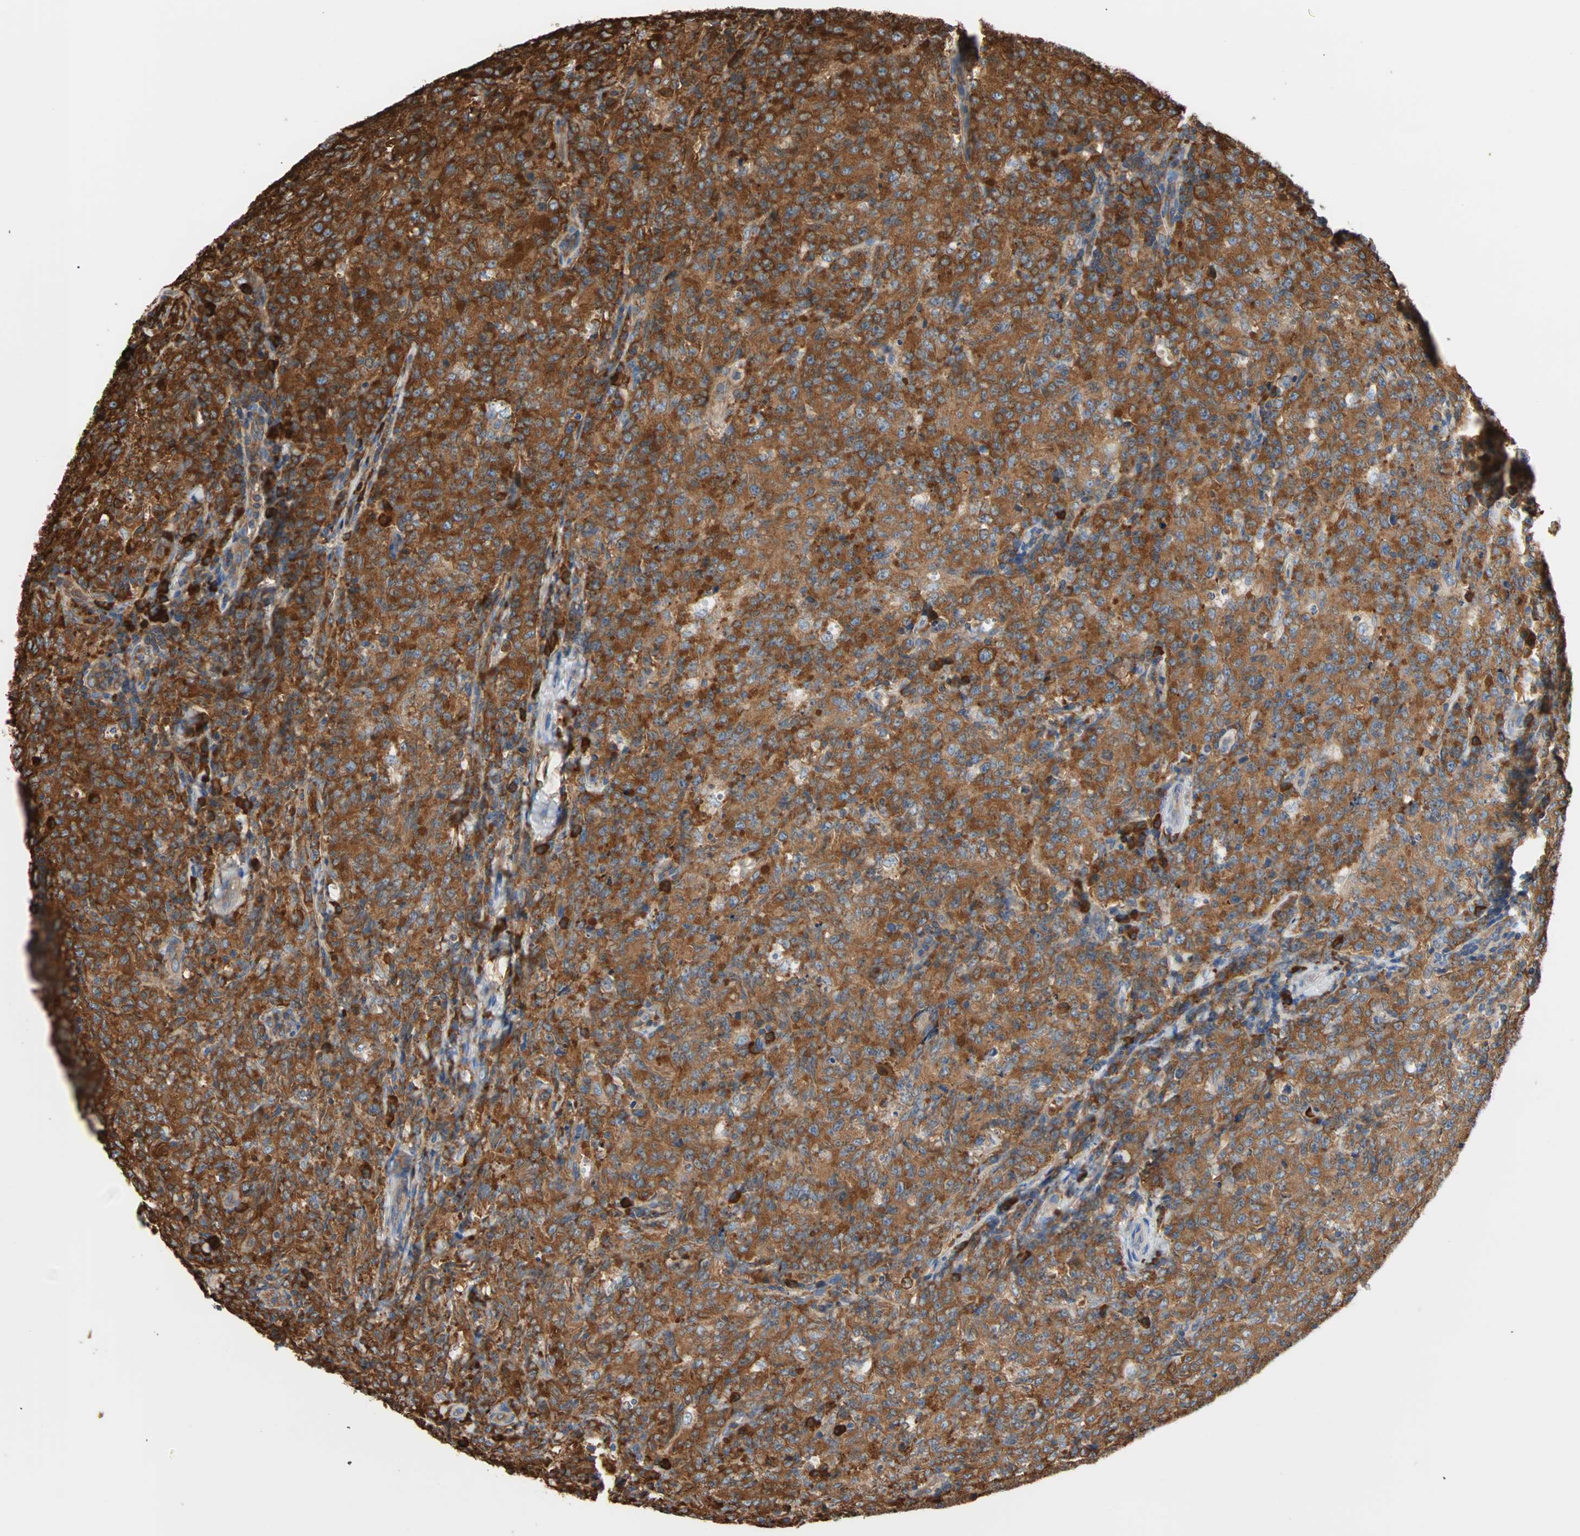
{"staining": {"intensity": "strong", "quantity": ">75%", "location": "cytoplasmic/membranous"}, "tissue": "lymphoma", "cell_type": "Tumor cells", "image_type": "cancer", "snomed": [{"axis": "morphology", "description": "Malignant lymphoma, non-Hodgkin's type, High grade"}, {"axis": "topography", "description": "Tonsil"}], "caption": "Immunohistochemical staining of lymphoma exhibits high levels of strong cytoplasmic/membranous positivity in approximately >75% of tumor cells. The protein of interest is stained brown, and the nuclei are stained in blue (DAB (3,3'-diaminobenzidine) IHC with brightfield microscopy, high magnification).", "gene": "EEF2", "patient": {"sex": "female", "age": 36}}